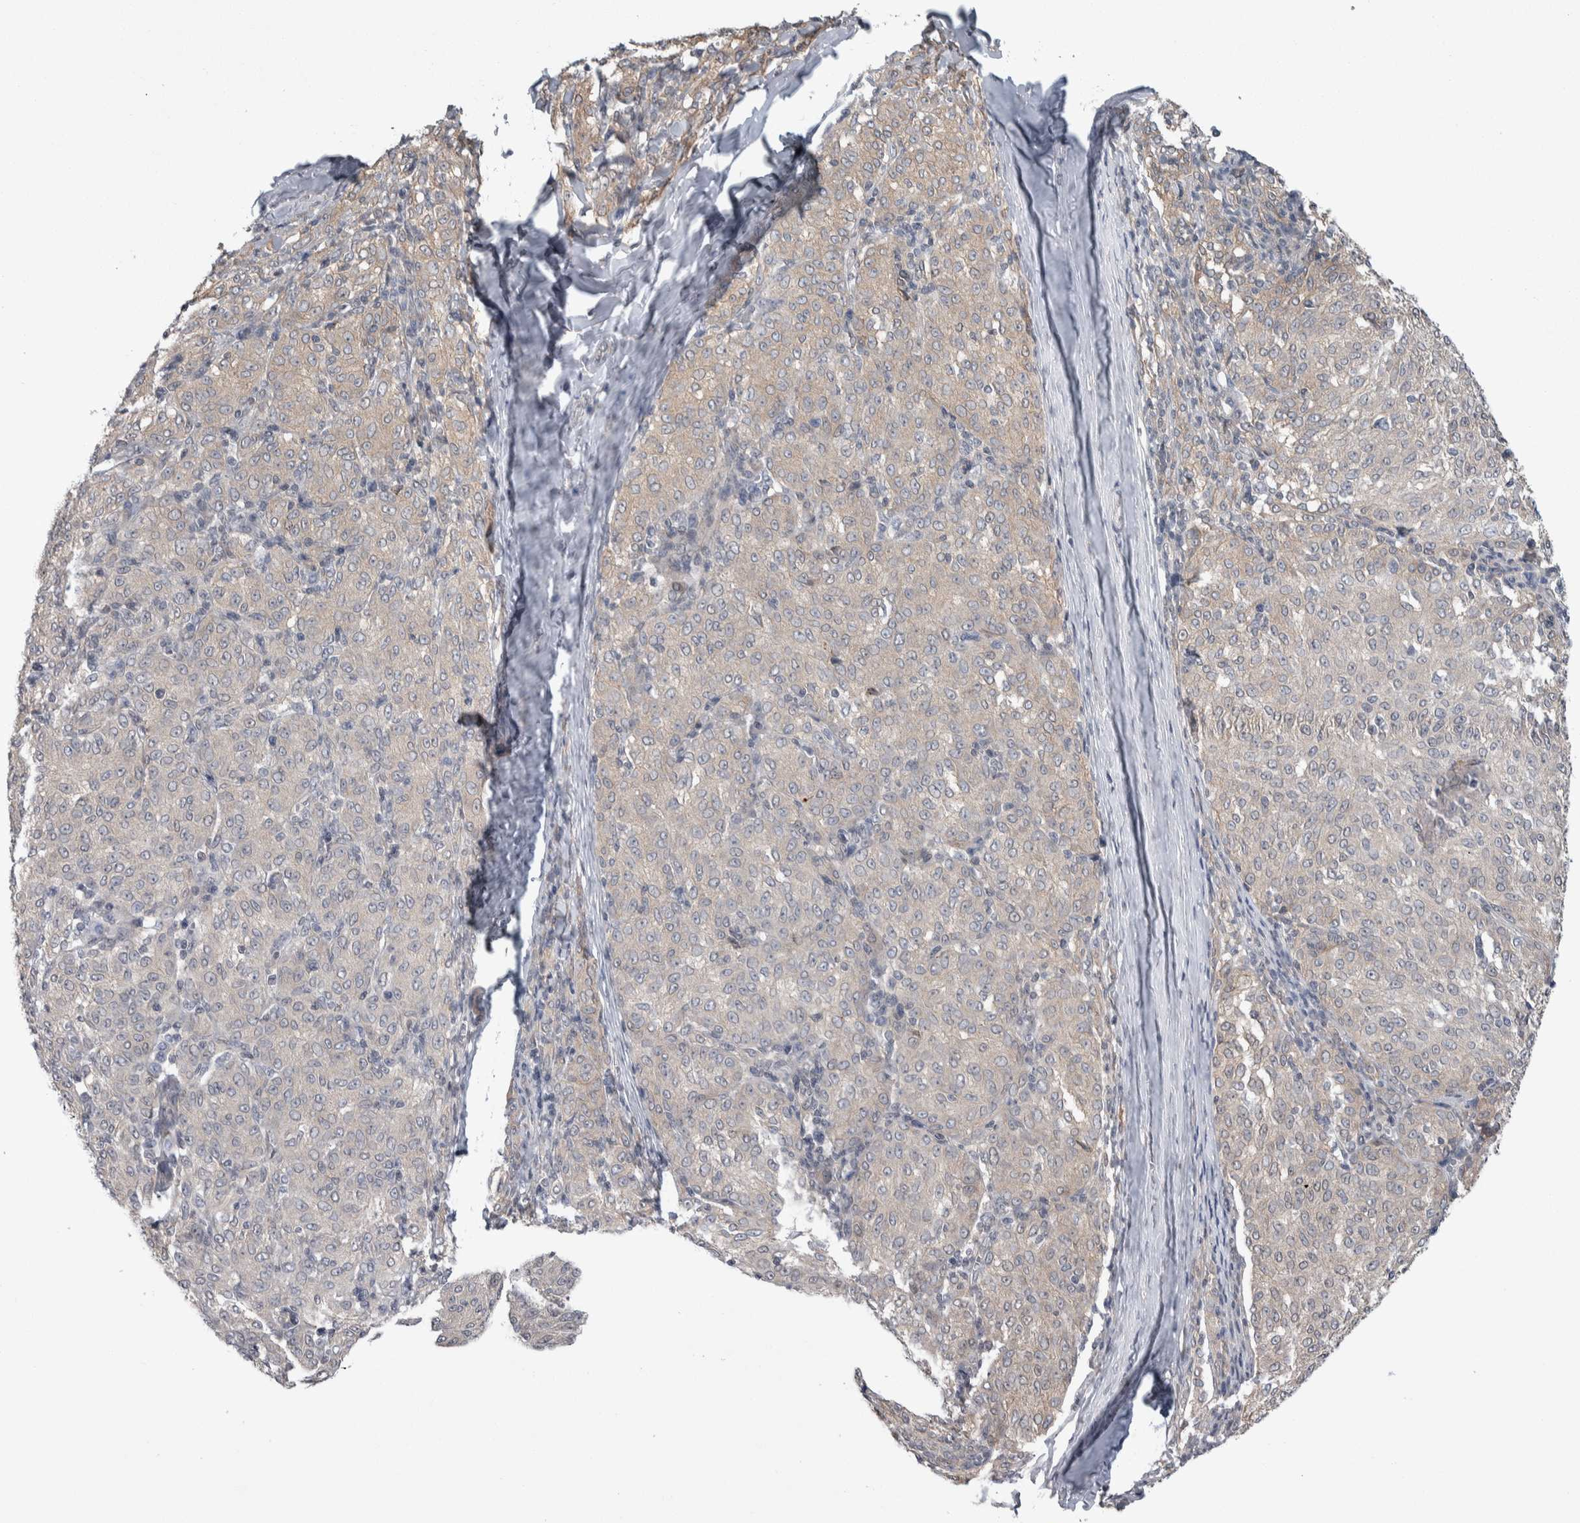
{"staining": {"intensity": "negative", "quantity": "none", "location": "none"}, "tissue": "melanoma", "cell_type": "Tumor cells", "image_type": "cancer", "snomed": [{"axis": "morphology", "description": "Malignant melanoma, NOS"}, {"axis": "topography", "description": "Skin"}], "caption": "An immunohistochemistry image of melanoma is shown. There is no staining in tumor cells of melanoma.", "gene": "TAX1BP1", "patient": {"sex": "female", "age": 72}}